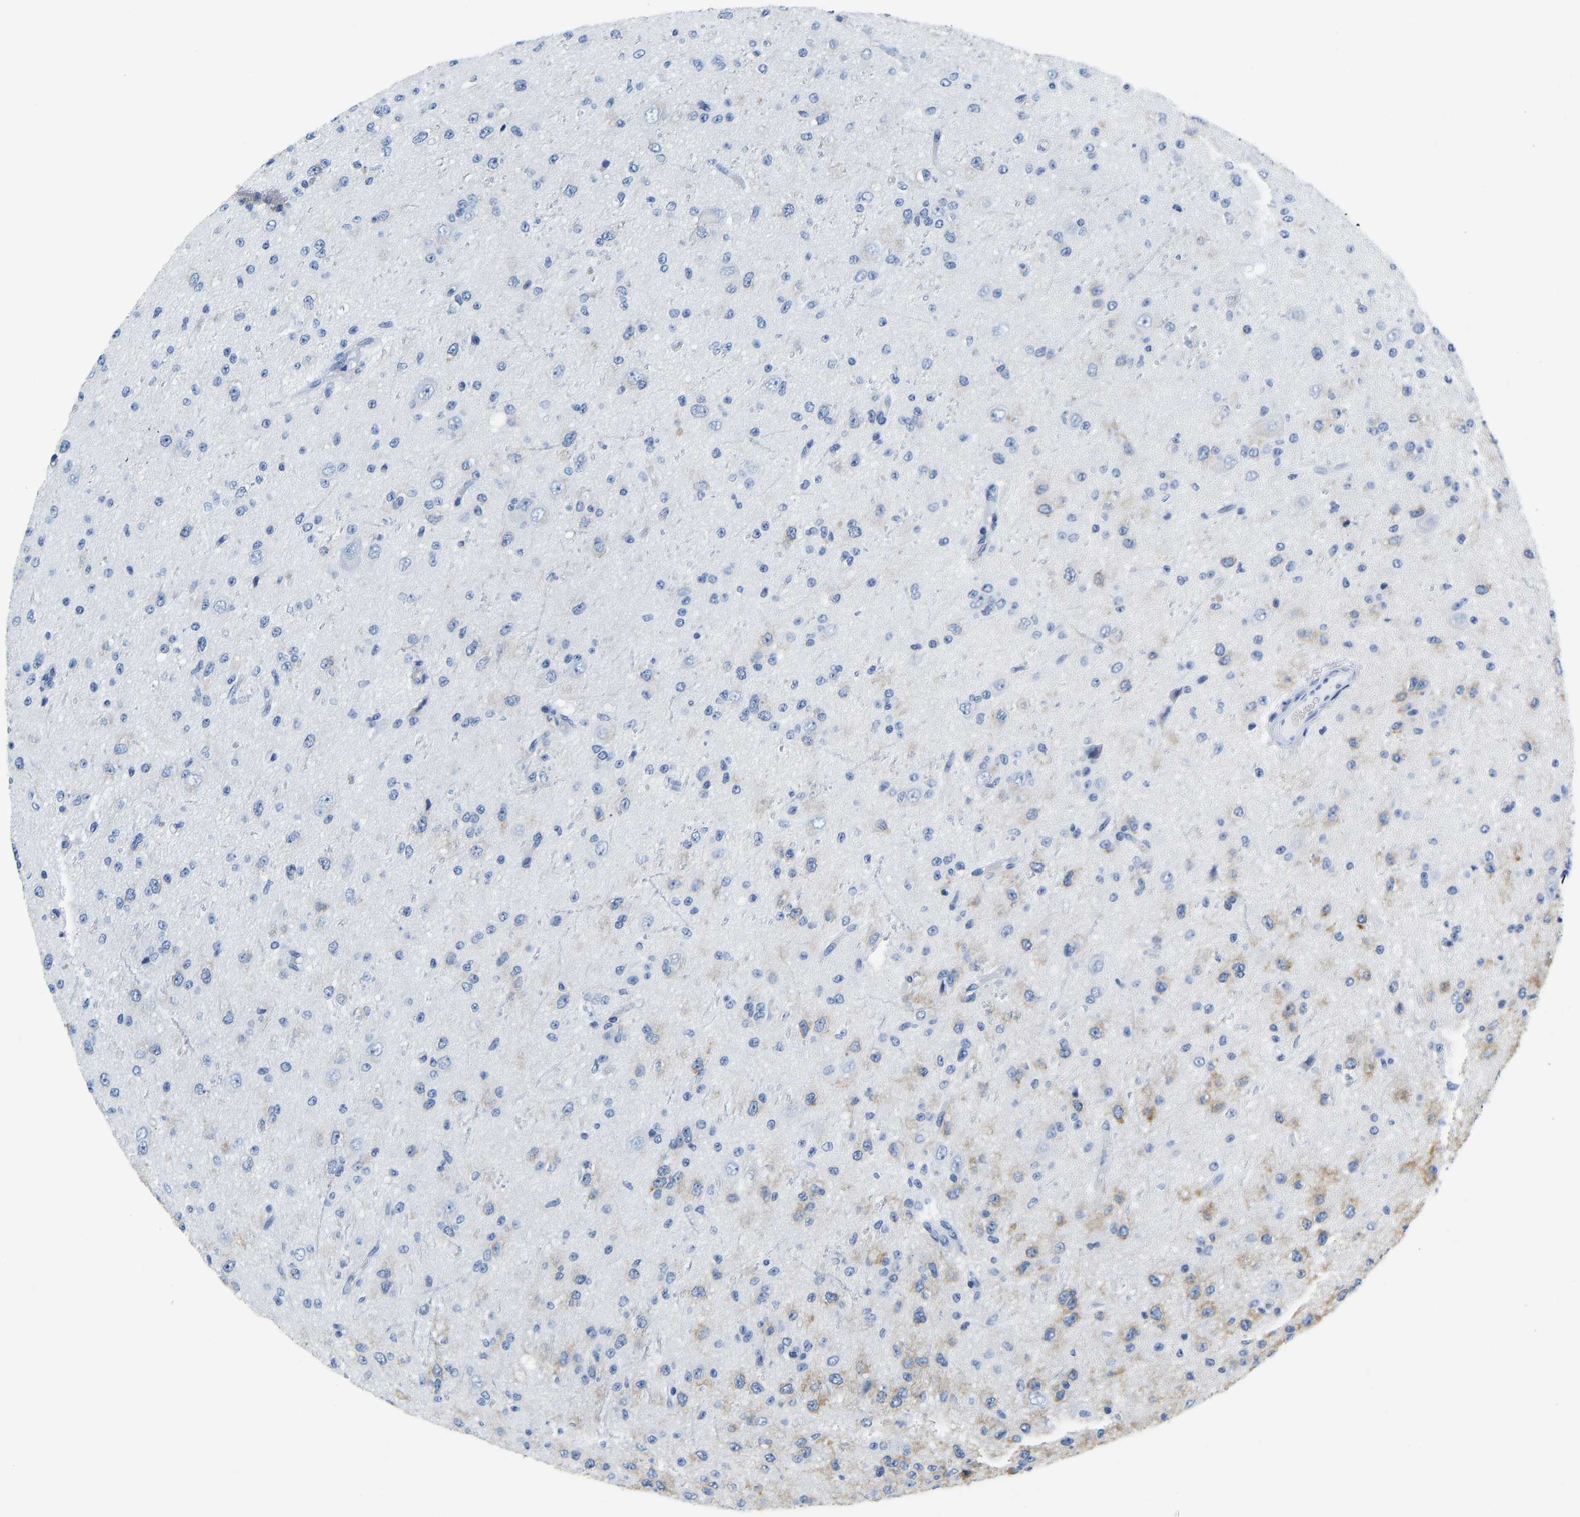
{"staining": {"intensity": "weak", "quantity": "<25%", "location": "cytoplasmic/membranous"}, "tissue": "glioma", "cell_type": "Tumor cells", "image_type": "cancer", "snomed": [{"axis": "morphology", "description": "Glioma, malignant, High grade"}, {"axis": "topography", "description": "pancreas cauda"}], "caption": "A high-resolution histopathology image shows immunohistochemistry (IHC) staining of malignant glioma (high-grade), which exhibits no significant staining in tumor cells.", "gene": "SERPINB3", "patient": {"sex": "male", "age": 60}}